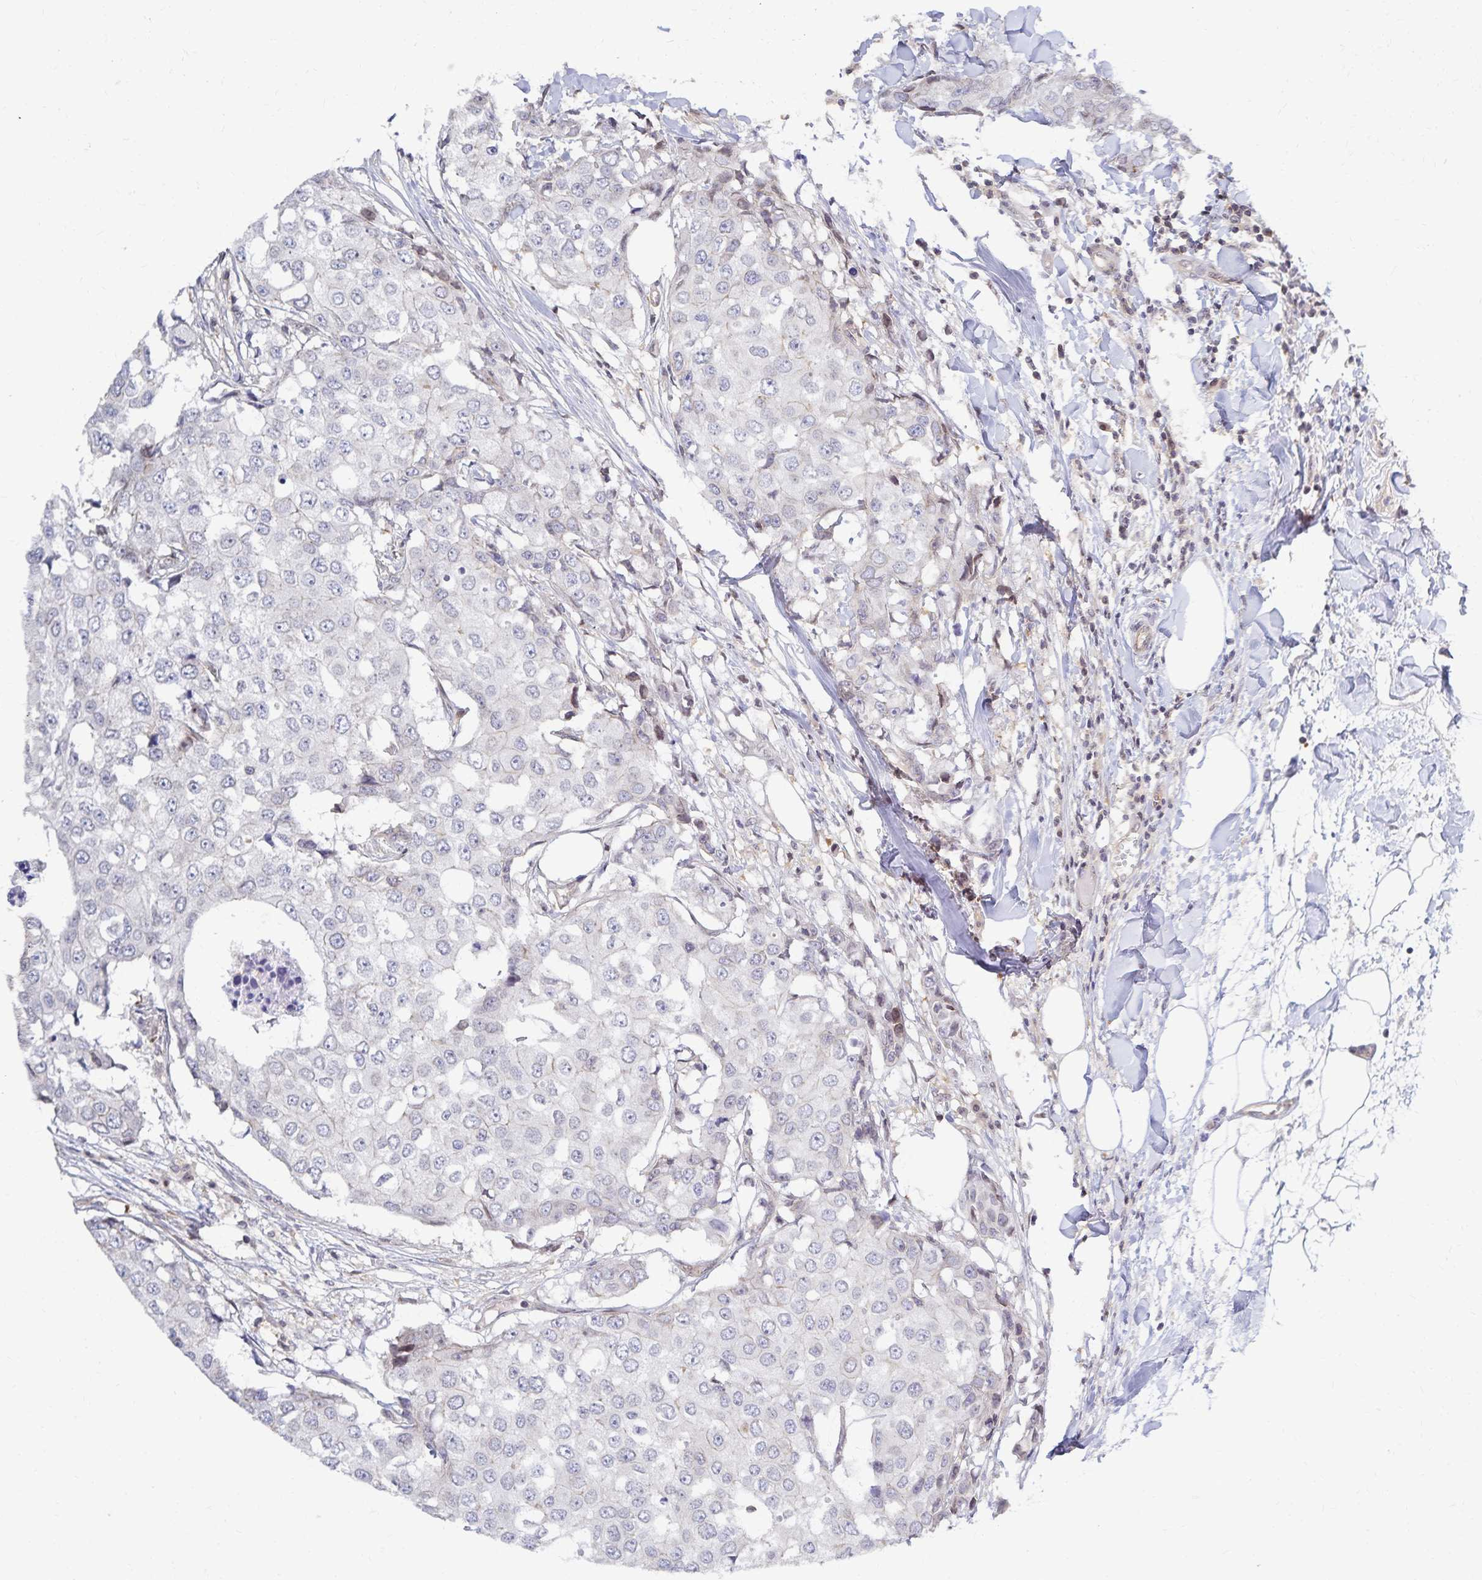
{"staining": {"intensity": "negative", "quantity": "none", "location": "none"}, "tissue": "breast cancer", "cell_type": "Tumor cells", "image_type": "cancer", "snomed": [{"axis": "morphology", "description": "Duct carcinoma"}, {"axis": "topography", "description": "Breast"}], "caption": "A high-resolution image shows immunohistochemistry (IHC) staining of breast cancer, which demonstrates no significant expression in tumor cells.", "gene": "RAB9B", "patient": {"sex": "female", "age": 27}}